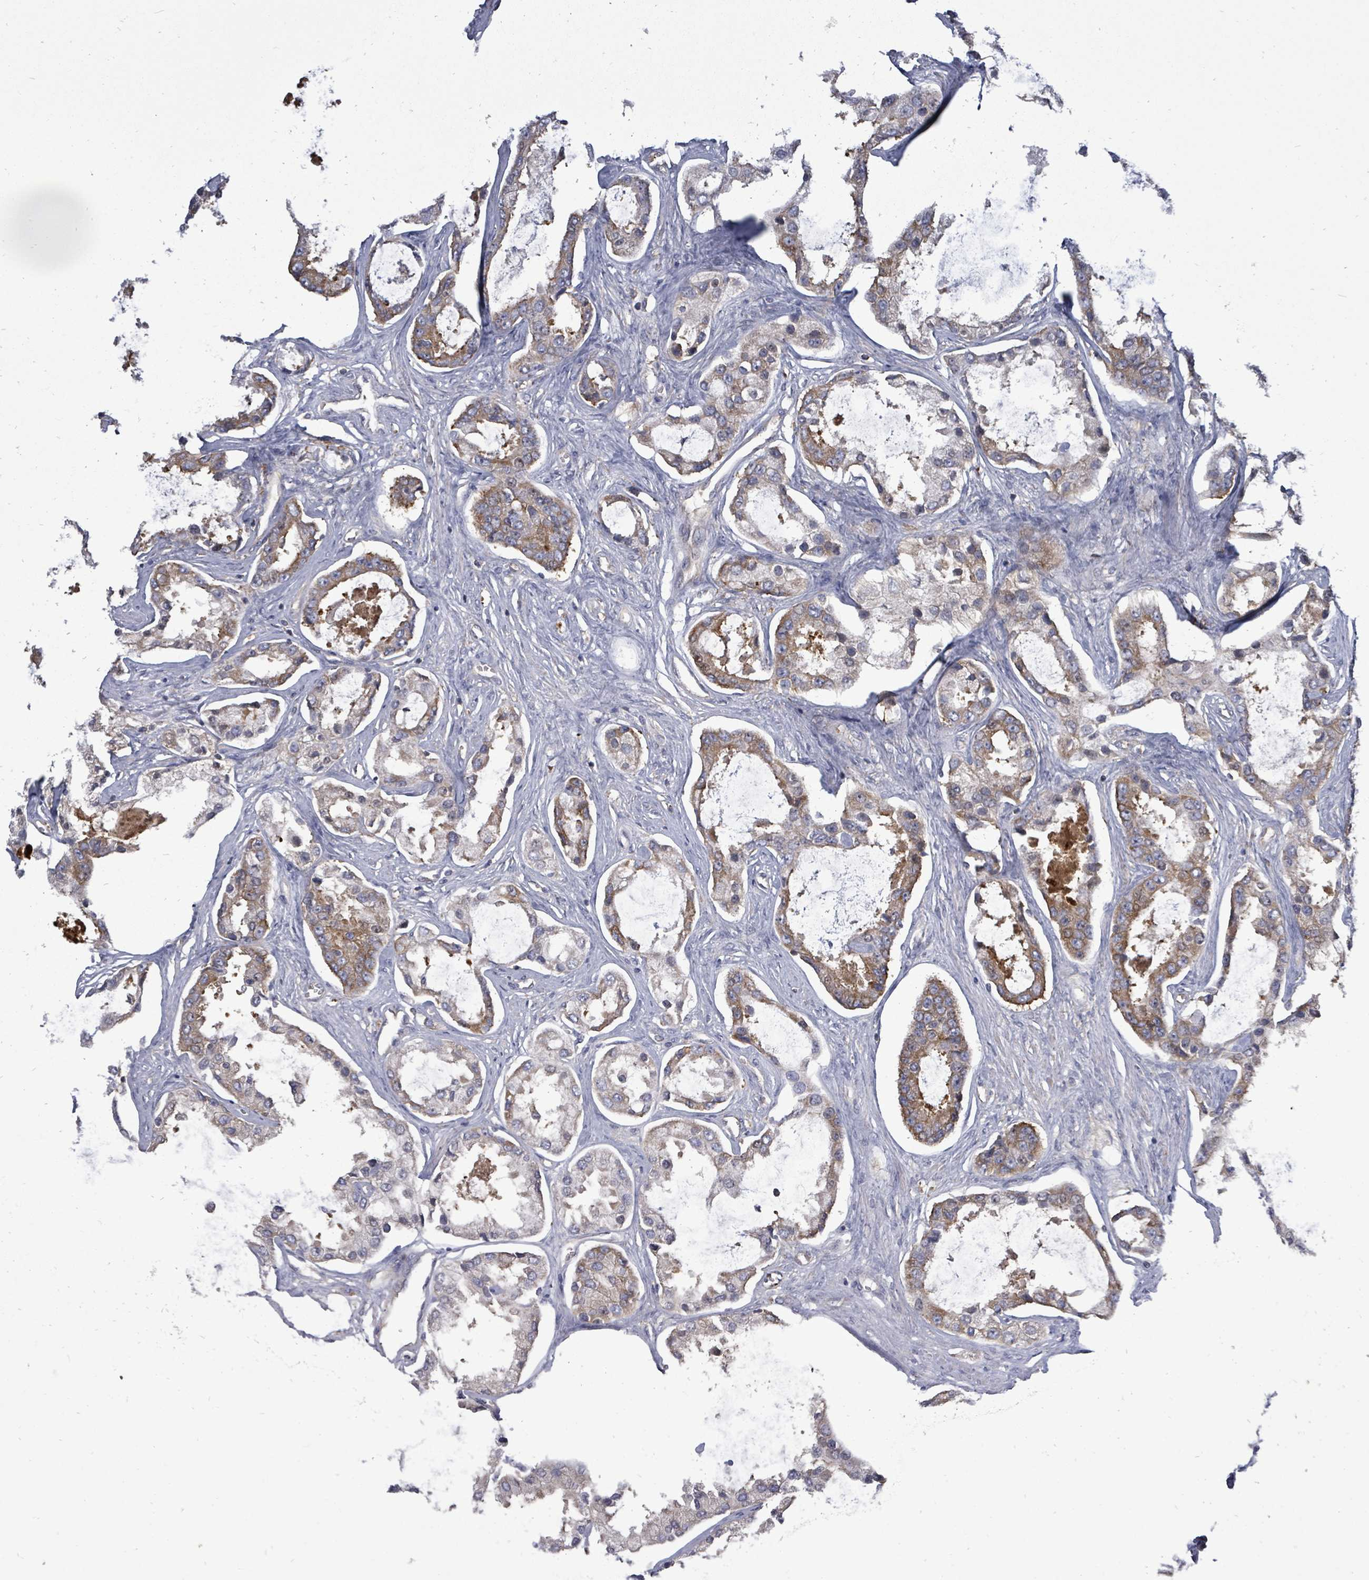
{"staining": {"intensity": "moderate", "quantity": "25%-75%", "location": "cytoplasmic/membranous"}, "tissue": "prostate cancer", "cell_type": "Tumor cells", "image_type": "cancer", "snomed": [{"axis": "morphology", "description": "Adenocarcinoma, Low grade"}, {"axis": "topography", "description": "Prostate"}], "caption": "Protein expression analysis of human prostate low-grade adenocarcinoma reveals moderate cytoplasmic/membranous positivity in approximately 25%-75% of tumor cells.", "gene": "EIF3C", "patient": {"sex": "male", "age": 68}}